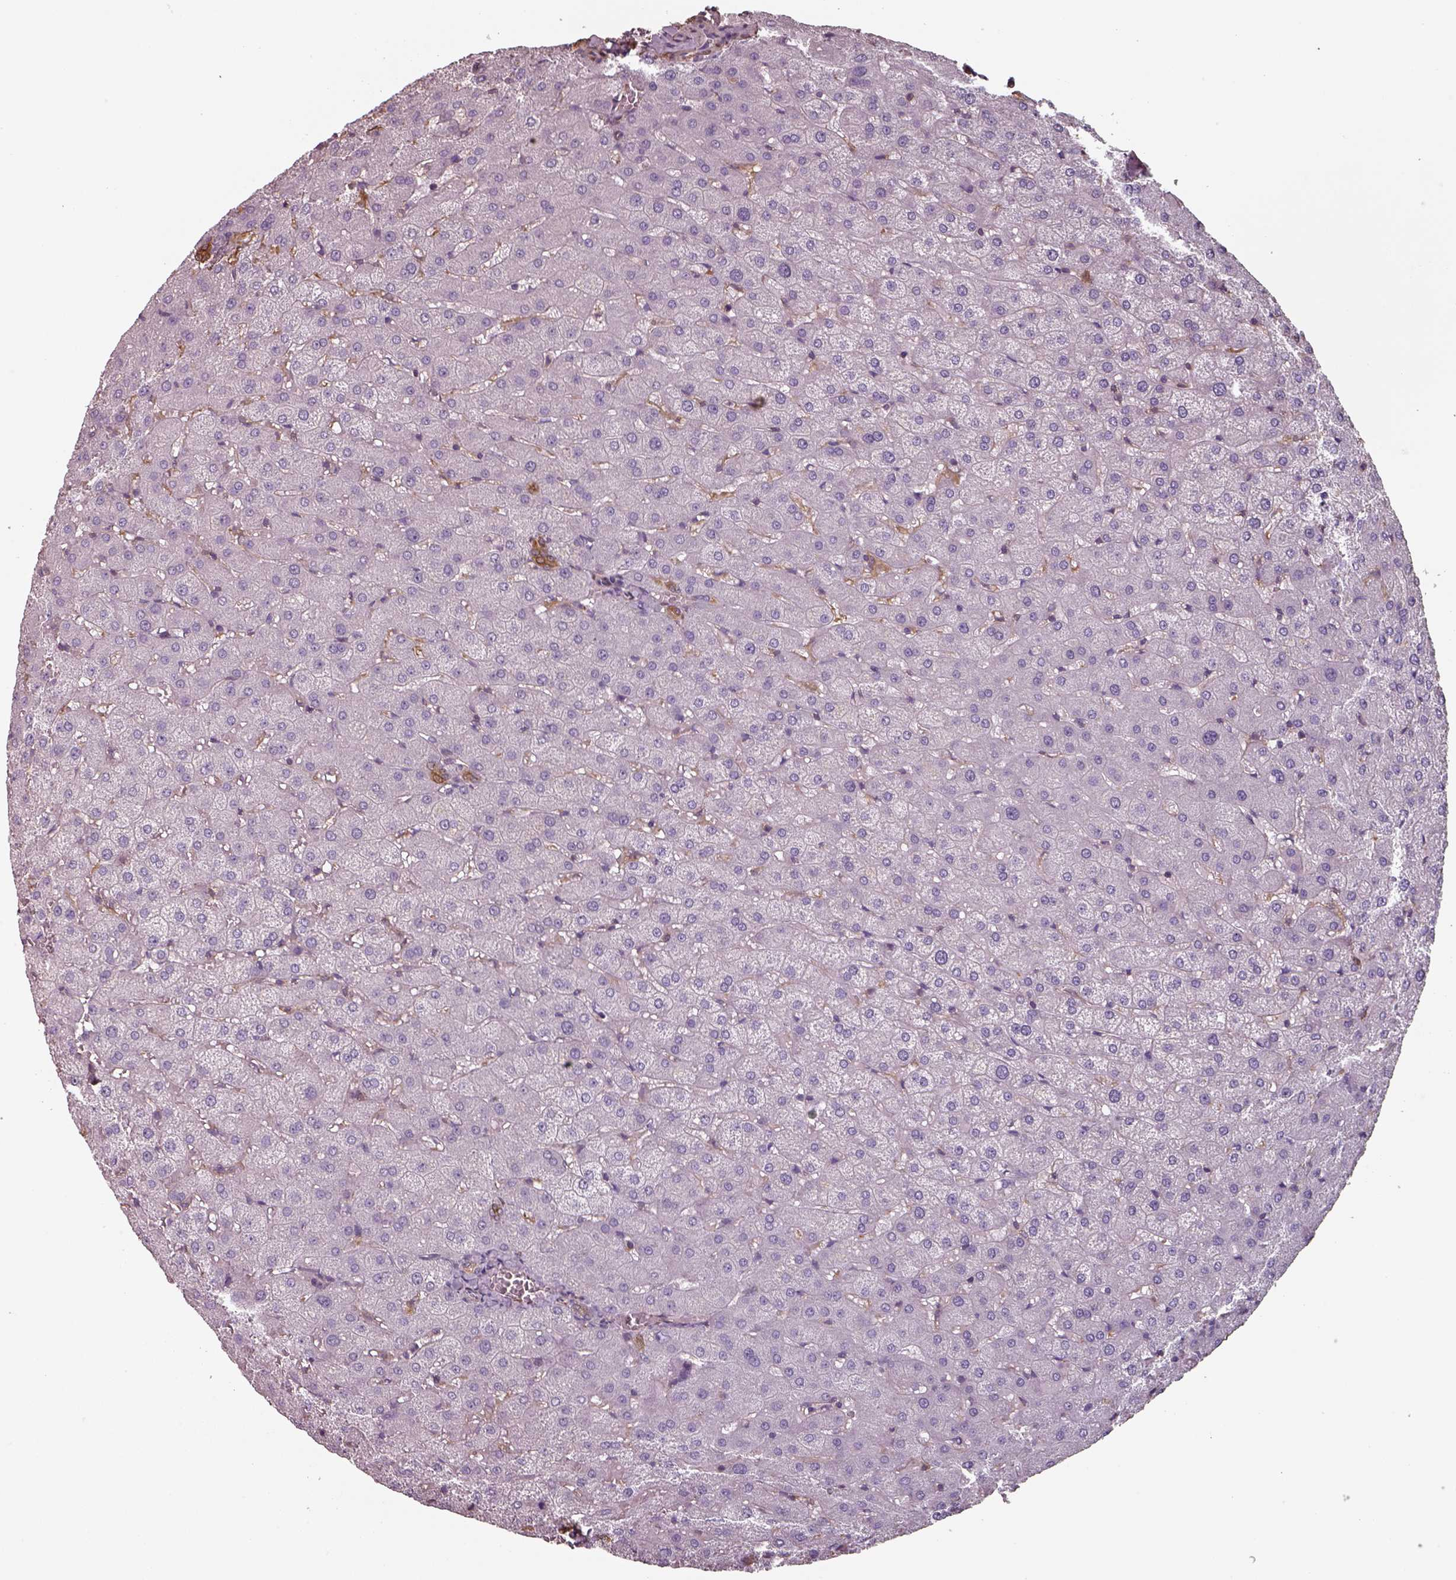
{"staining": {"intensity": "moderate", "quantity": ">75%", "location": "cytoplasmic/membranous"}, "tissue": "liver", "cell_type": "Cholangiocytes", "image_type": "normal", "snomed": [{"axis": "morphology", "description": "Normal tissue, NOS"}, {"axis": "topography", "description": "Liver"}], "caption": "Approximately >75% of cholangiocytes in benign liver exhibit moderate cytoplasmic/membranous protein staining as visualized by brown immunohistochemical staining.", "gene": "ISYNA1", "patient": {"sex": "female", "age": 50}}